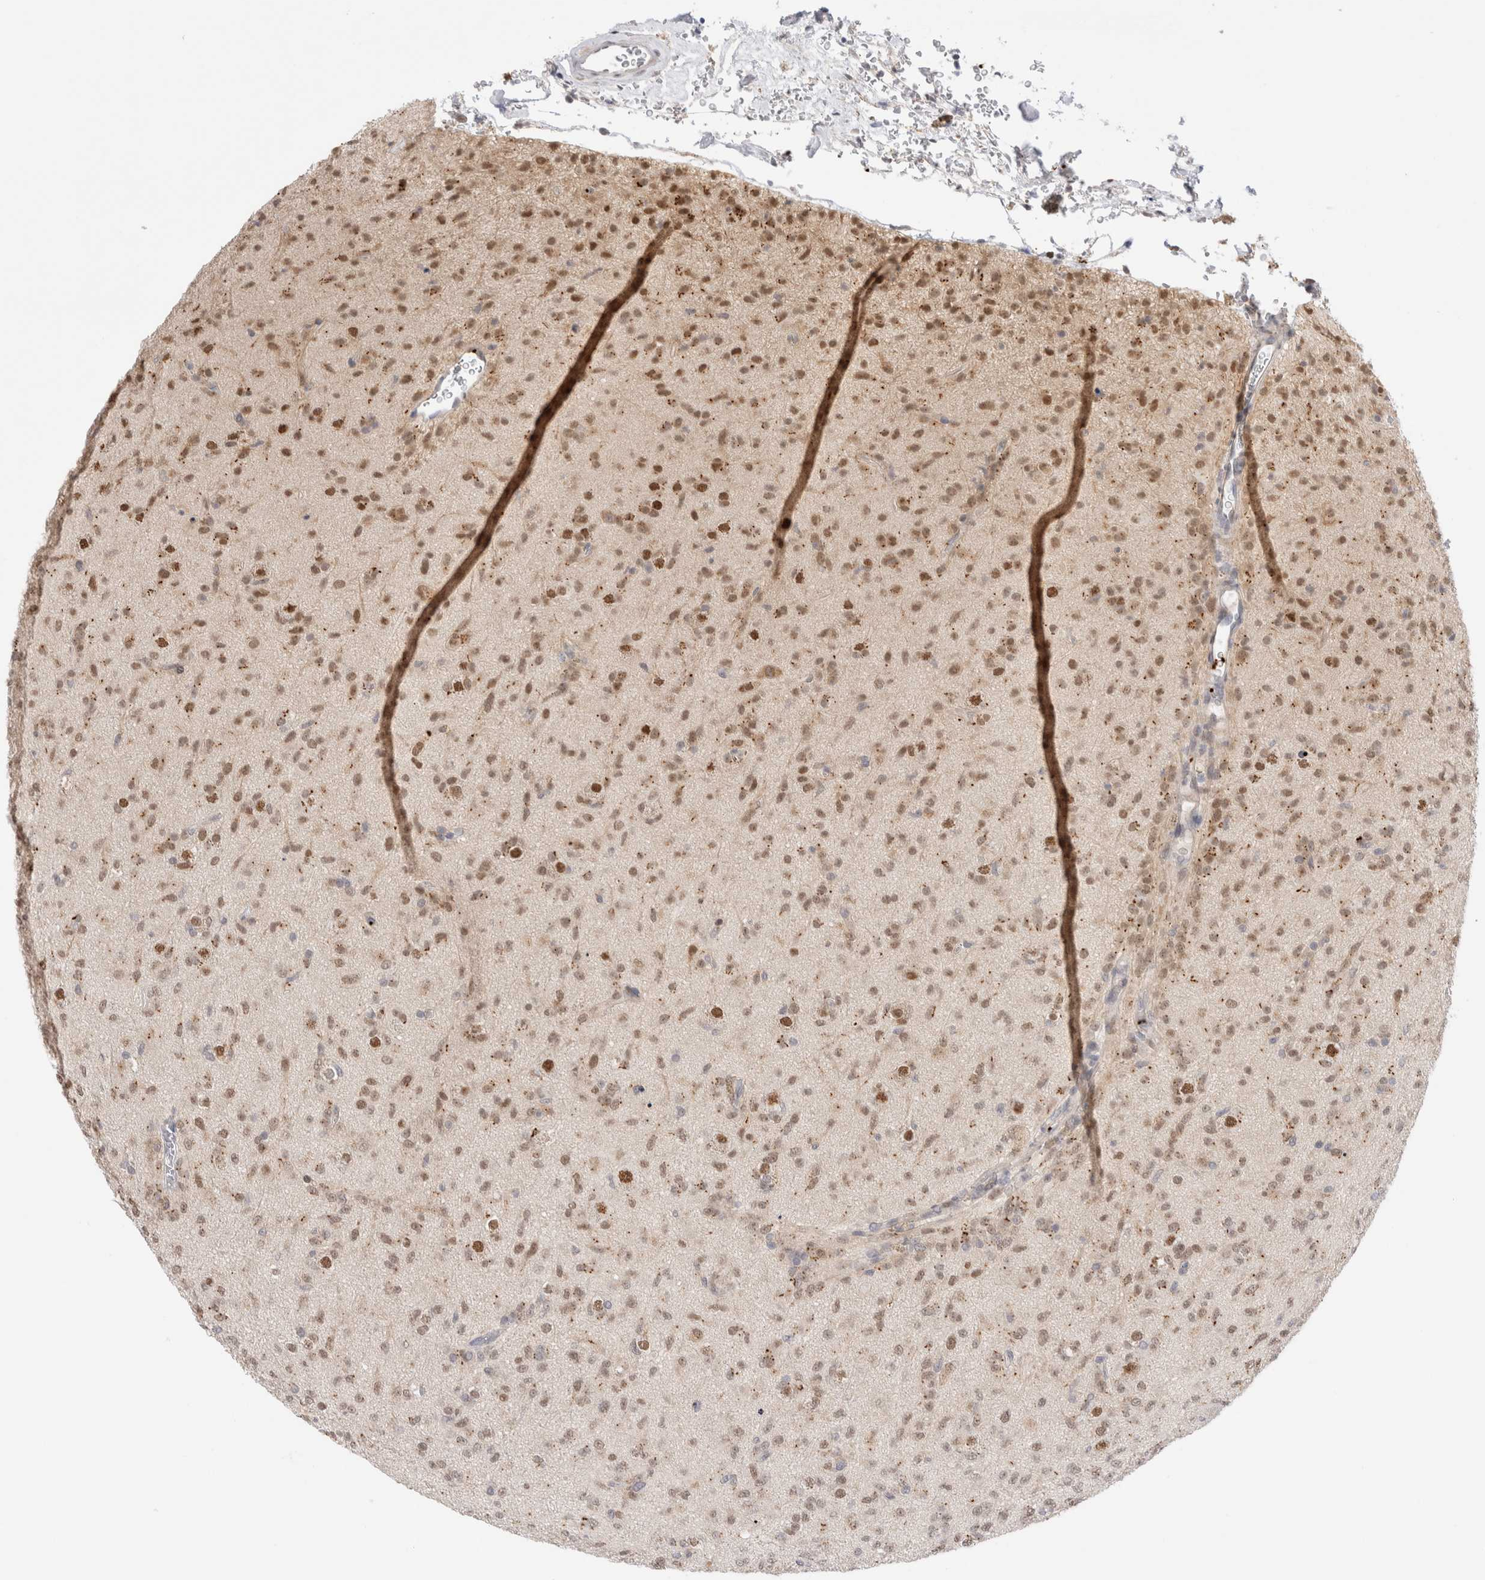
{"staining": {"intensity": "moderate", "quantity": ">75%", "location": "nuclear"}, "tissue": "glioma", "cell_type": "Tumor cells", "image_type": "cancer", "snomed": [{"axis": "morphology", "description": "Glioma, malignant, Low grade"}, {"axis": "topography", "description": "Brain"}], "caption": "Glioma stained with a protein marker reveals moderate staining in tumor cells.", "gene": "VPS28", "patient": {"sex": "male", "age": 65}}